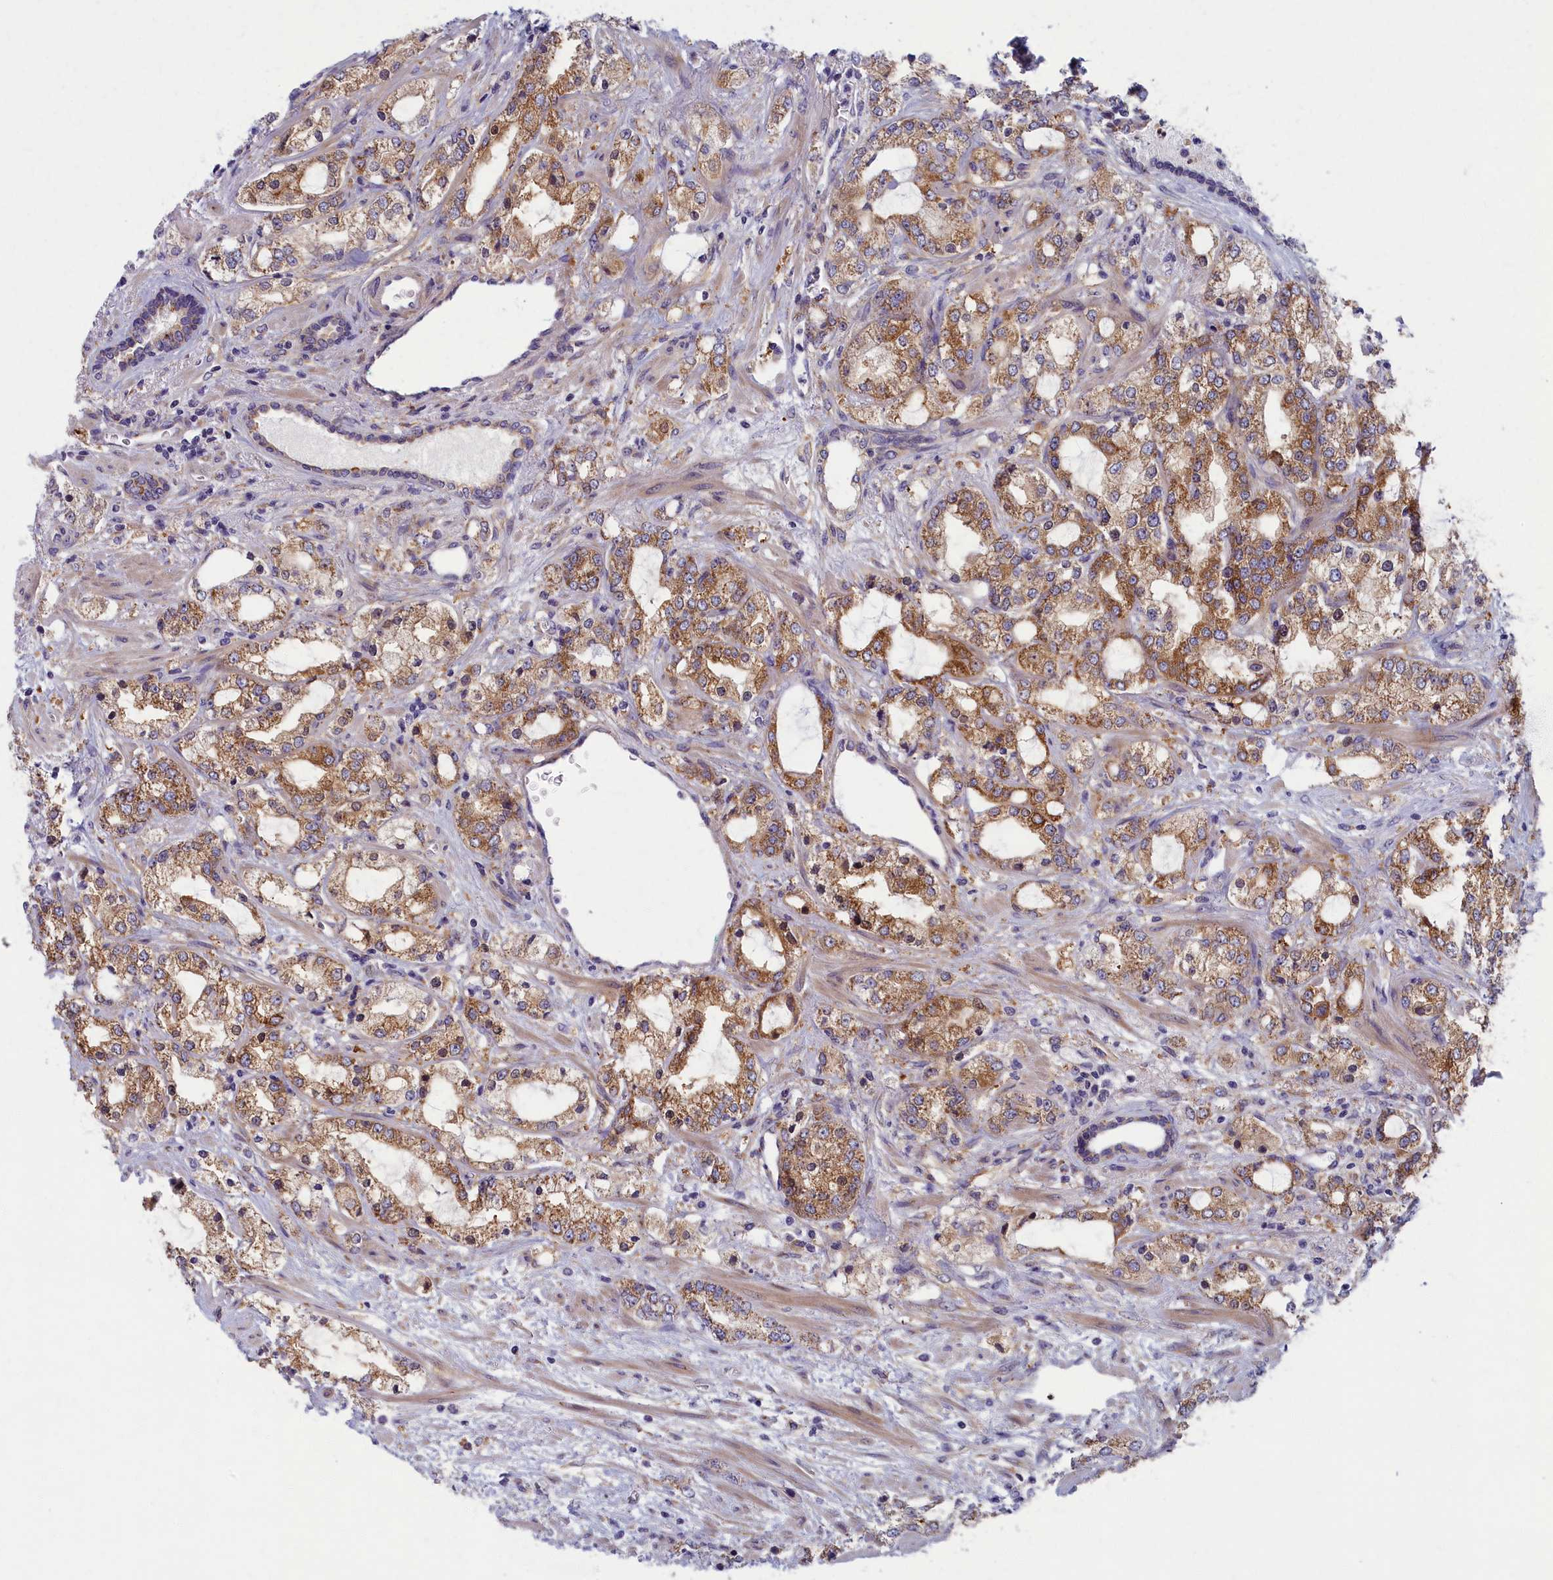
{"staining": {"intensity": "moderate", "quantity": ">75%", "location": "cytoplasmic/membranous"}, "tissue": "prostate cancer", "cell_type": "Tumor cells", "image_type": "cancer", "snomed": [{"axis": "morphology", "description": "Adenocarcinoma, High grade"}, {"axis": "topography", "description": "Prostate"}], "caption": "Immunohistochemical staining of prostate high-grade adenocarcinoma reveals medium levels of moderate cytoplasmic/membranous expression in about >75% of tumor cells.", "gene": "MRPS25", "patient": {"sex": "male", "age": 64}}